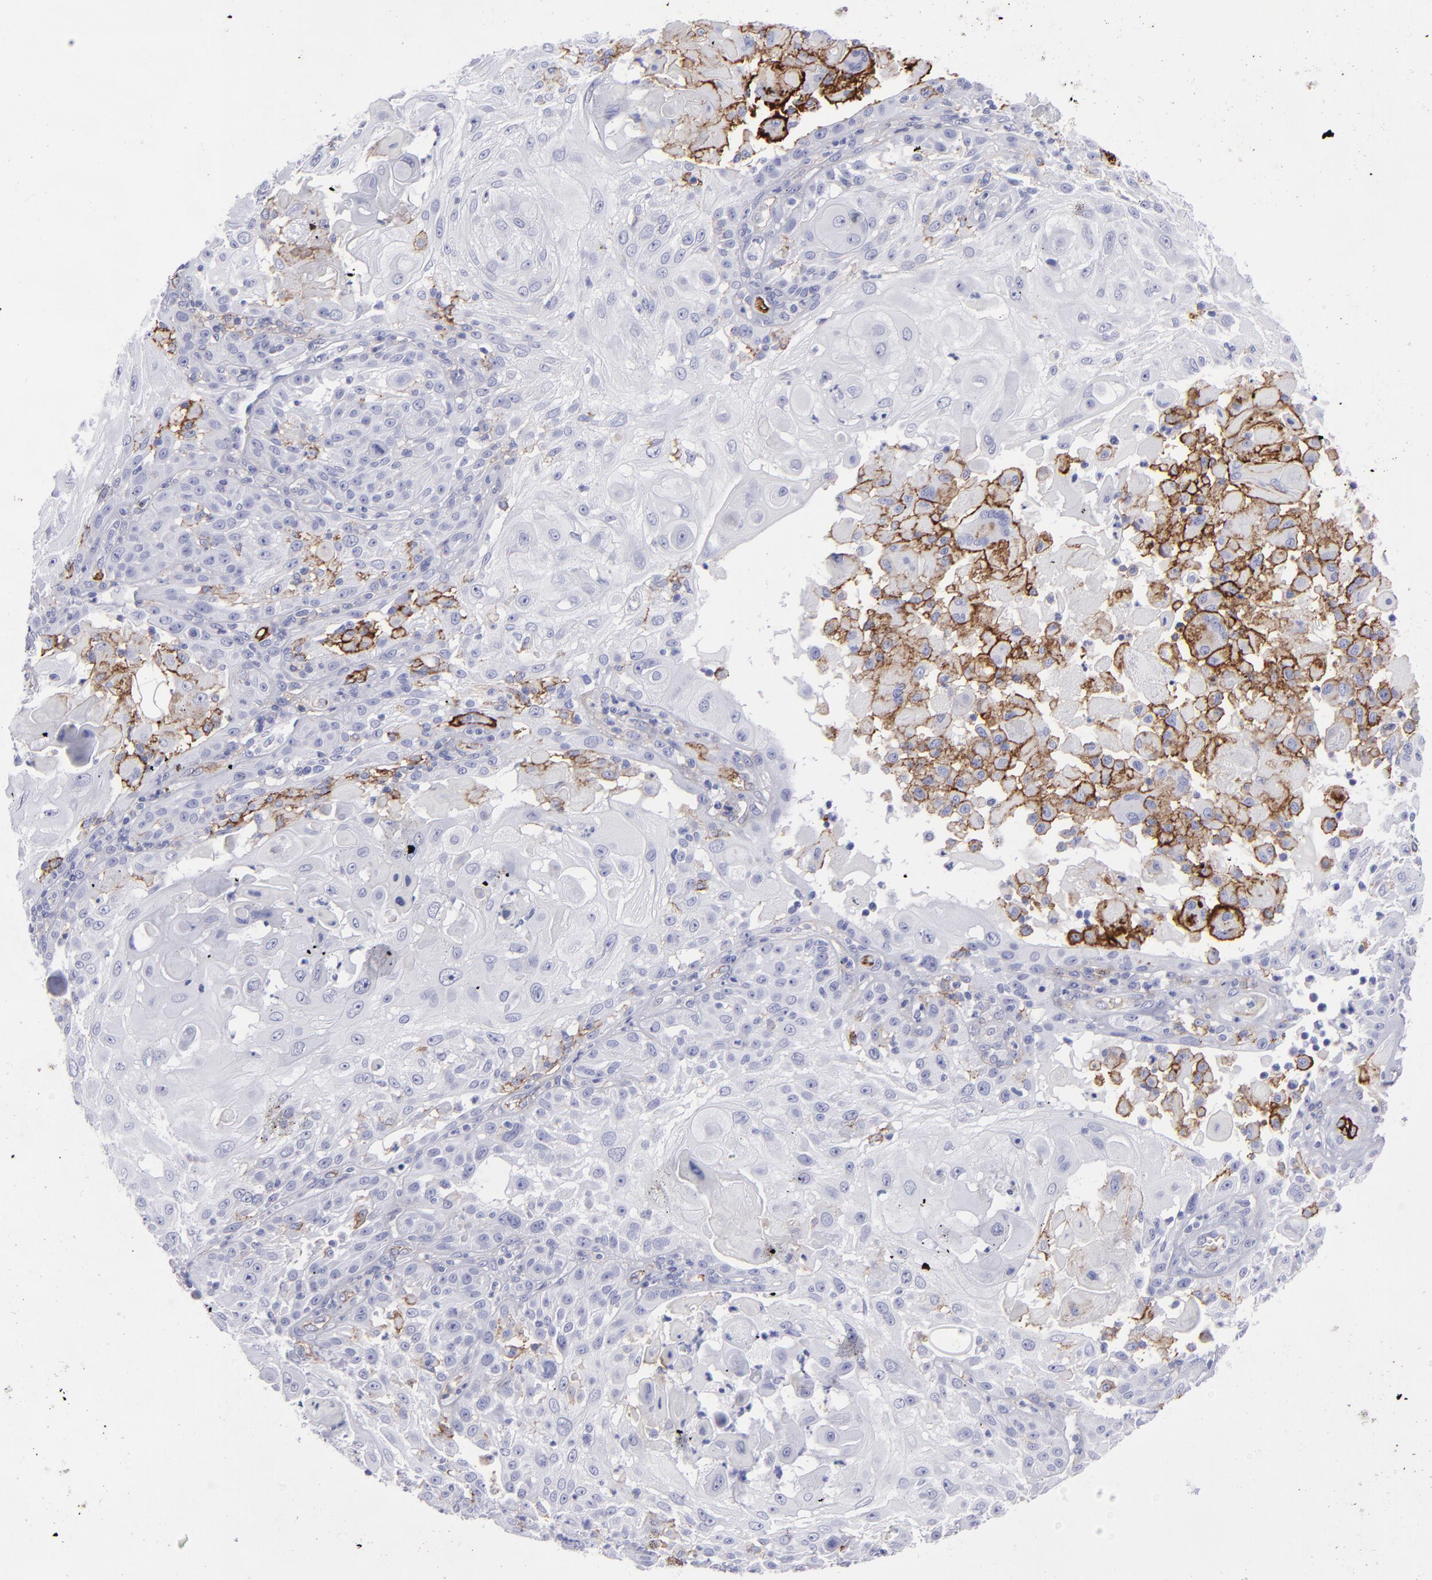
{"staining": {"intensity": "negative", "quantity": "none", "location": "none"}, "tissue": "skin cancer", "cell_type": "Tumor cells", "image_type": "cancer", "snomed": [{"axis": "morphology", "description": "Squamous cell carcinoma, NOS"}, {"axis": "topography", "description": "Skin"}], "caption": "DAB (3,3'-diaminobenzidine) immunohistochemical staining of human skin cancer (squamous cell carcinoma) reveals no significant expression in tumor cells.", "gene": "ACE", "patient": {"sex": "female", "age": 89}}